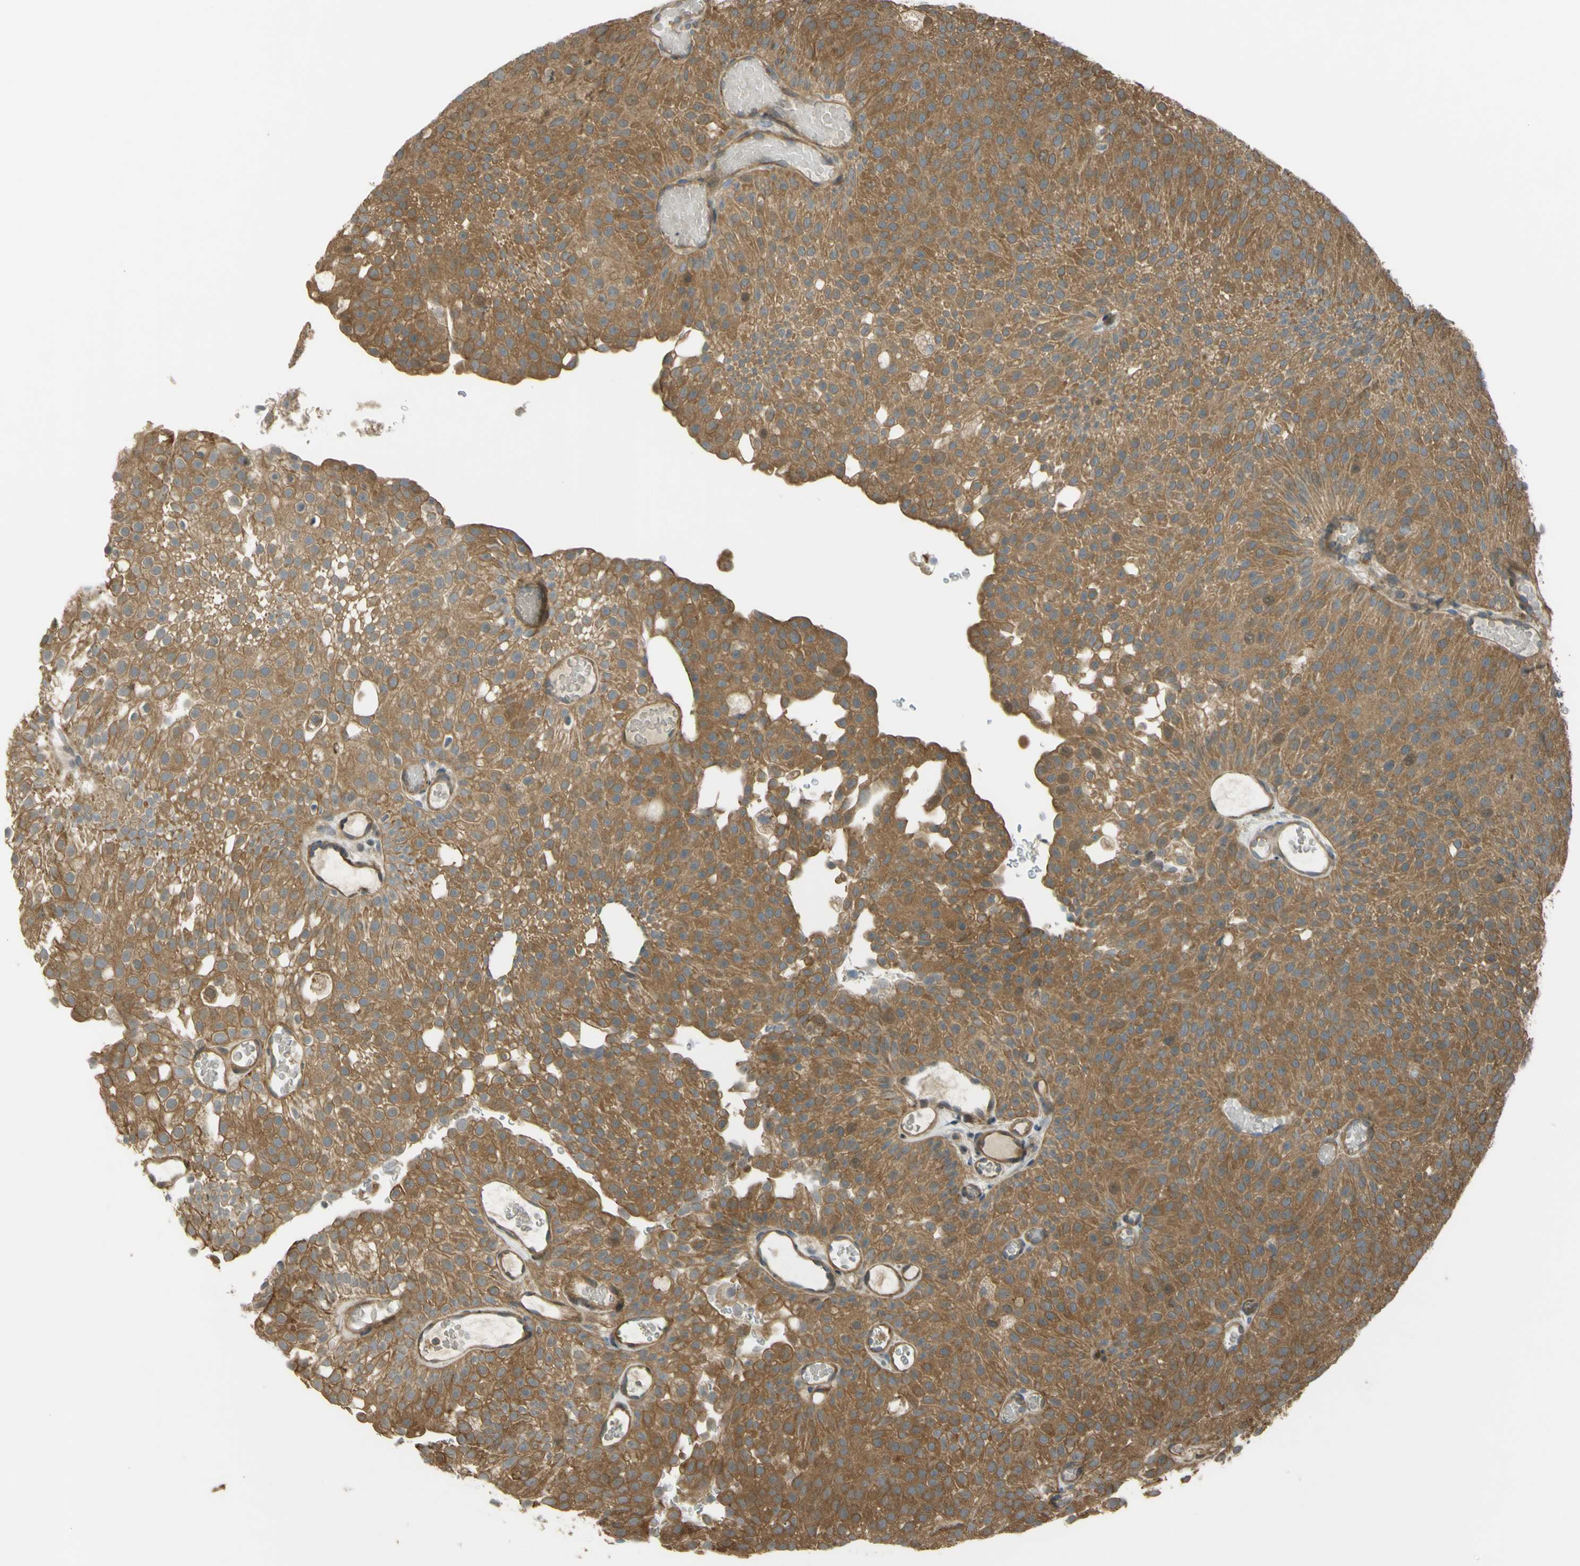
{"staining": {"intensity": "moderate", "quantity": ">75%", "location": "cytoplasmic/membranous"}, "tissue": "urothelial cancer", "cell_type": "Tumor cells", "image_type": "cancer", "snomed": [{"axis": "morphology", "description": "Urothelial carcinoma, Low grade"}, {"axis": "topography", "description": "Urinary bladder"}], "caption": "The immunohistochemical stain highlights moderate cytoplasmic/membranous staining in tumor cells of low-grade urothelial carcinoma tissue.", "gene": "FLII", "patient": {"sex": "male", "age": 78}}